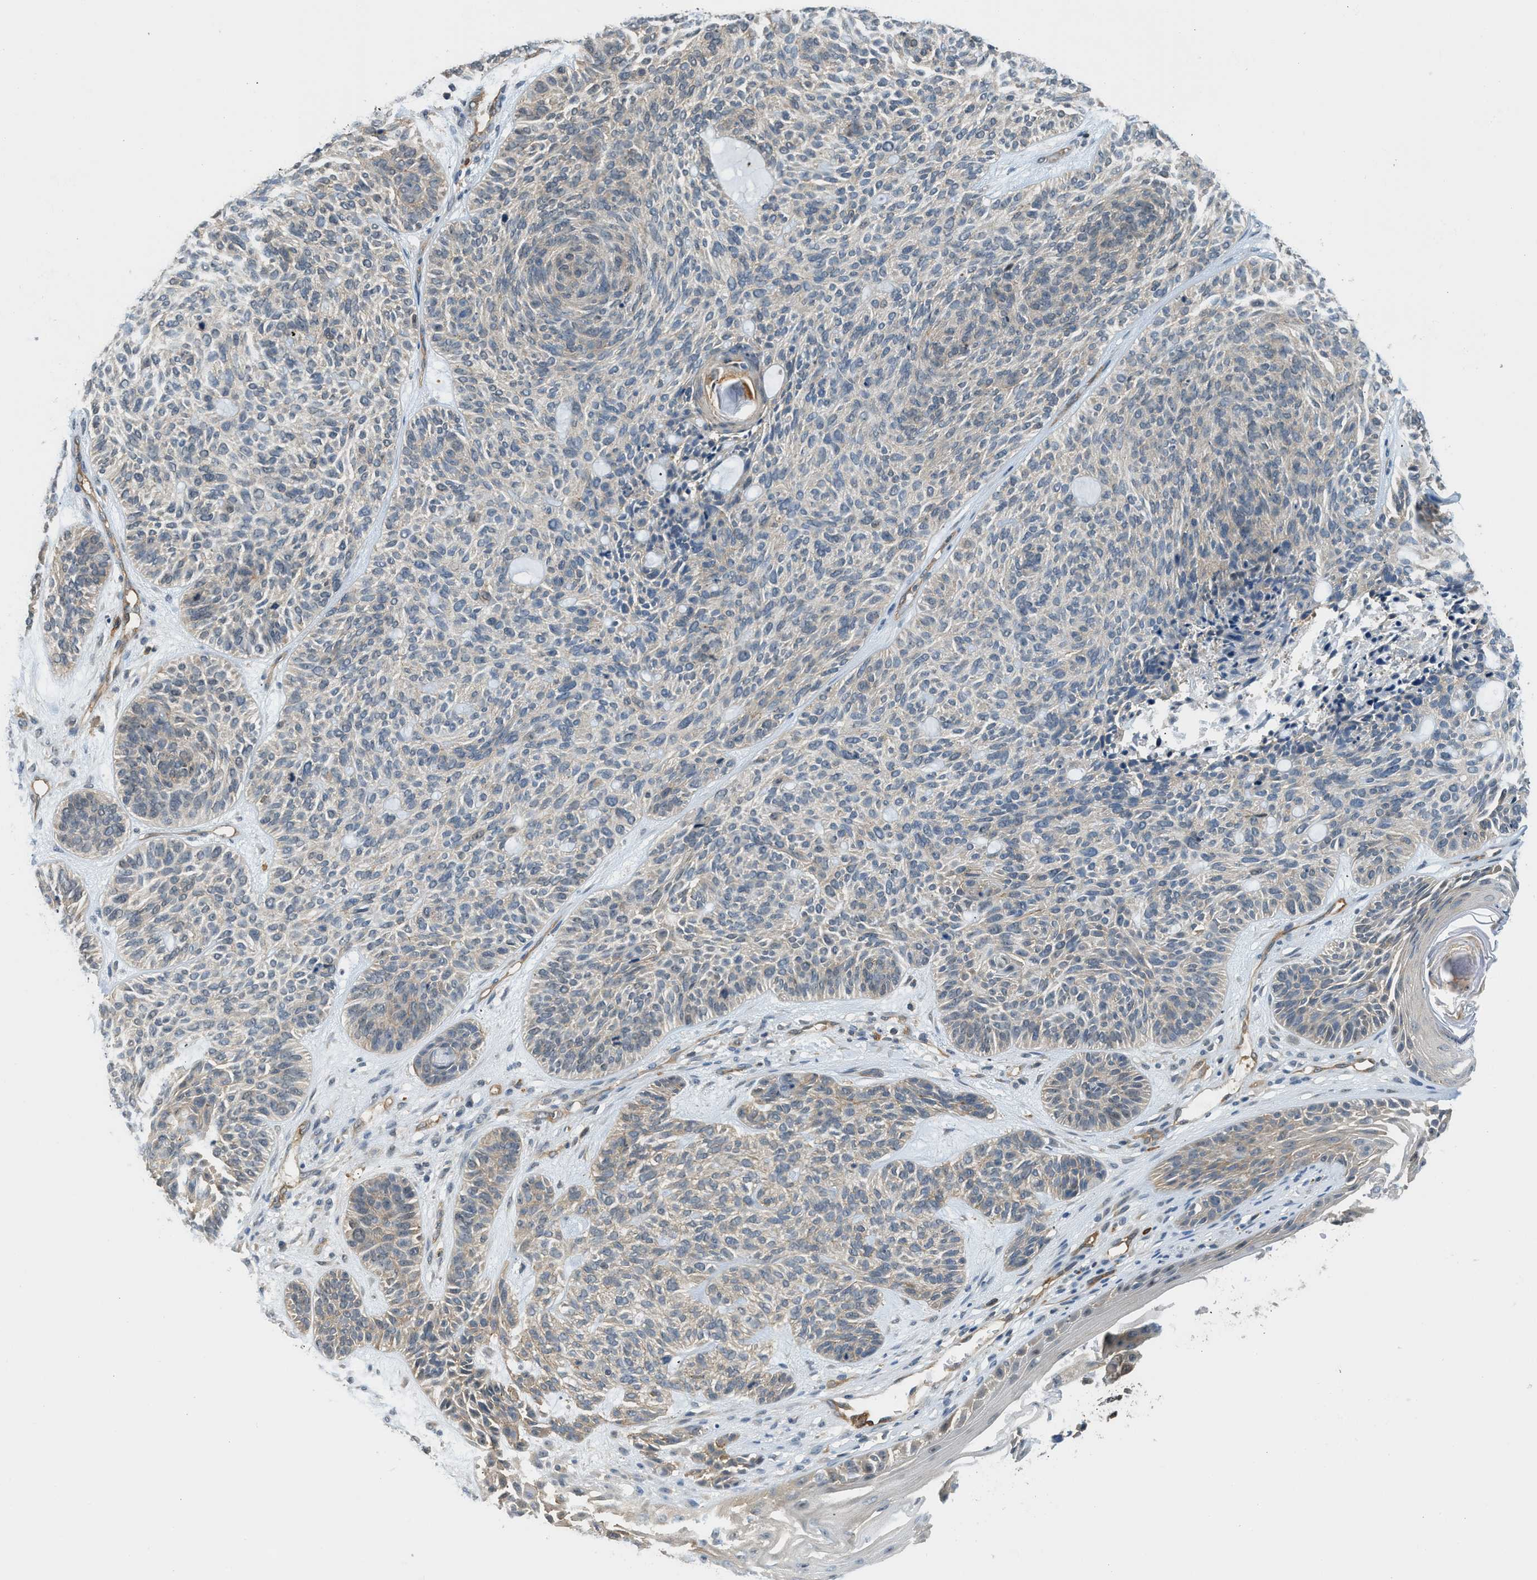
{"staining": {"intensity": "weak", "quantity": "25%-75%", "location": "cytoplasmic/membranous"}, "tissue": "skin cancer", "cell_type": "Tumor cells", "image_type": "cancer", "snomed": [{"axis": "morphology", "description": "Basal cell carcinoma"}, {"axis": "topography", "description": "Skin"}], "caption": "Tumor cells display low levels of weak cytoplasmic/membranous staining in about 25%-75% of cells in skin cancer. (DAB = brown stain, brightfield microscopy at high magnification).", "gene": "CBLB", "patient": {"sex": "male", "age": 55}}